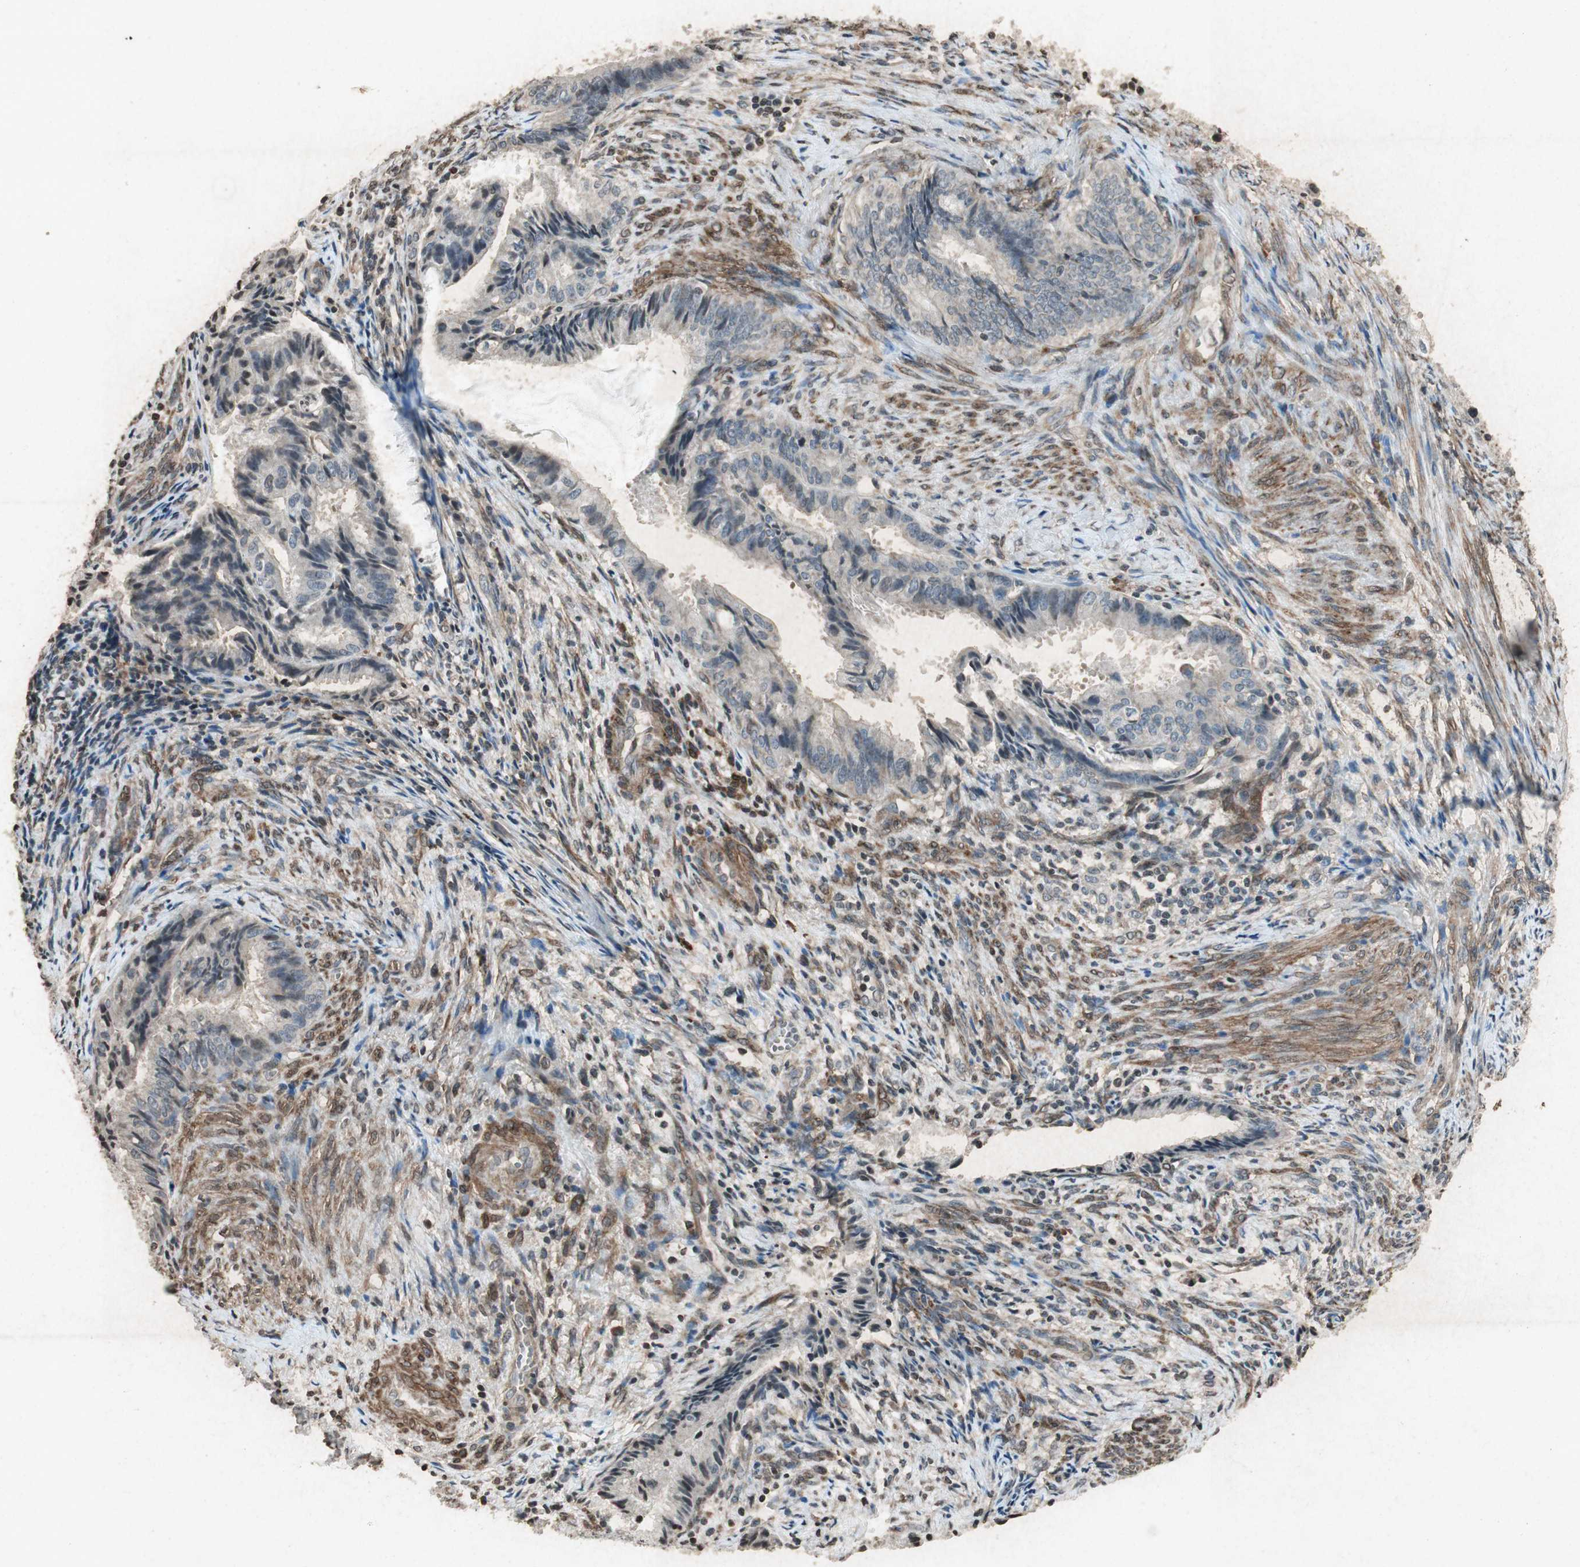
{"staining": {"intensity": "negative", "quantity": "none", "location": "none"}, "tissue": "endometrial cancer", "cell_type": "Tumor cells", "image_type": "cancer", "snomed": [{"axis": "morphology", "description": "Adenocarcinoma, NOS"}, {"axis": "topography", "description": "Endometrium"}], "caption": "High power microscopy image of an IHC image of endometrial cancer (adenocarcinoma), revealing no significant positivity in tumor cells. The staining is performed using DAB (3,3'-diaminobenzidine) brown chromogen with nuclei counter-stained in using hematoxylin.", "gene": "PRKG1", "patient": {"sex": "female", "age": 86}}